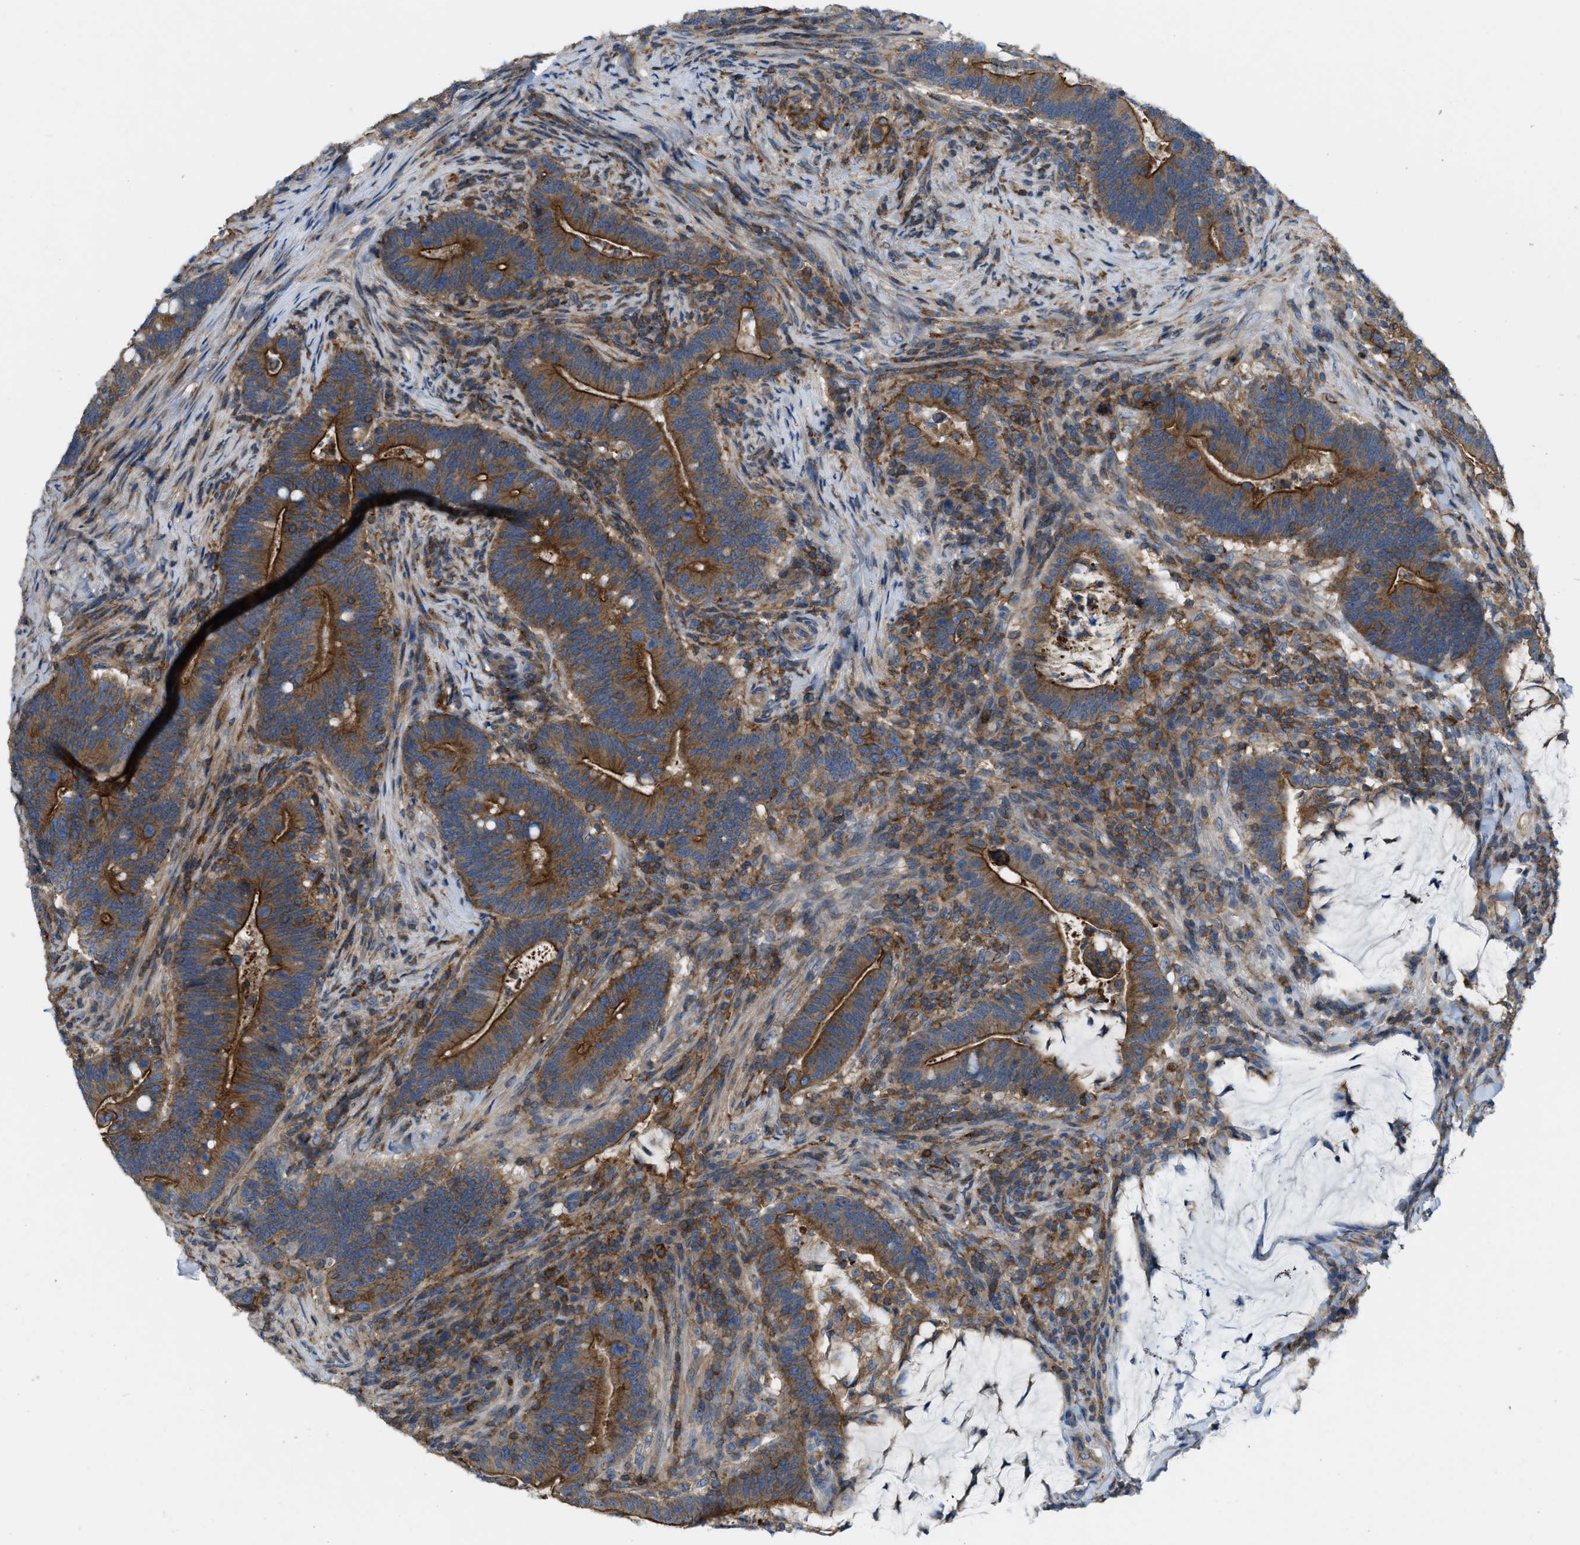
{"staining": {"intensity": "strong", "quantity": ">75%", "location": "cytoplasmic/membranous"}, "tissue": "colorectal cancer", "cell_type": "Tumor cells", "image_type": "cancer", "snomed": [{"axis": "morphology", "description": "Normal tissue, NOS"}, {"axis": "morphology", "description": "Adenocarcinoma, NOS"}, {"axis": "topography", "description": "Colon"}], "caption": "A photomicrograph showing strong cytoplasmic/membranous positivity in about >75% of tumor cells in colorectal cancer (adenocarcinoma), as visualized by brown immunohistochemical staining.", "gene": "MYO18A", "patient": {"sex": "female", "age": 66}}